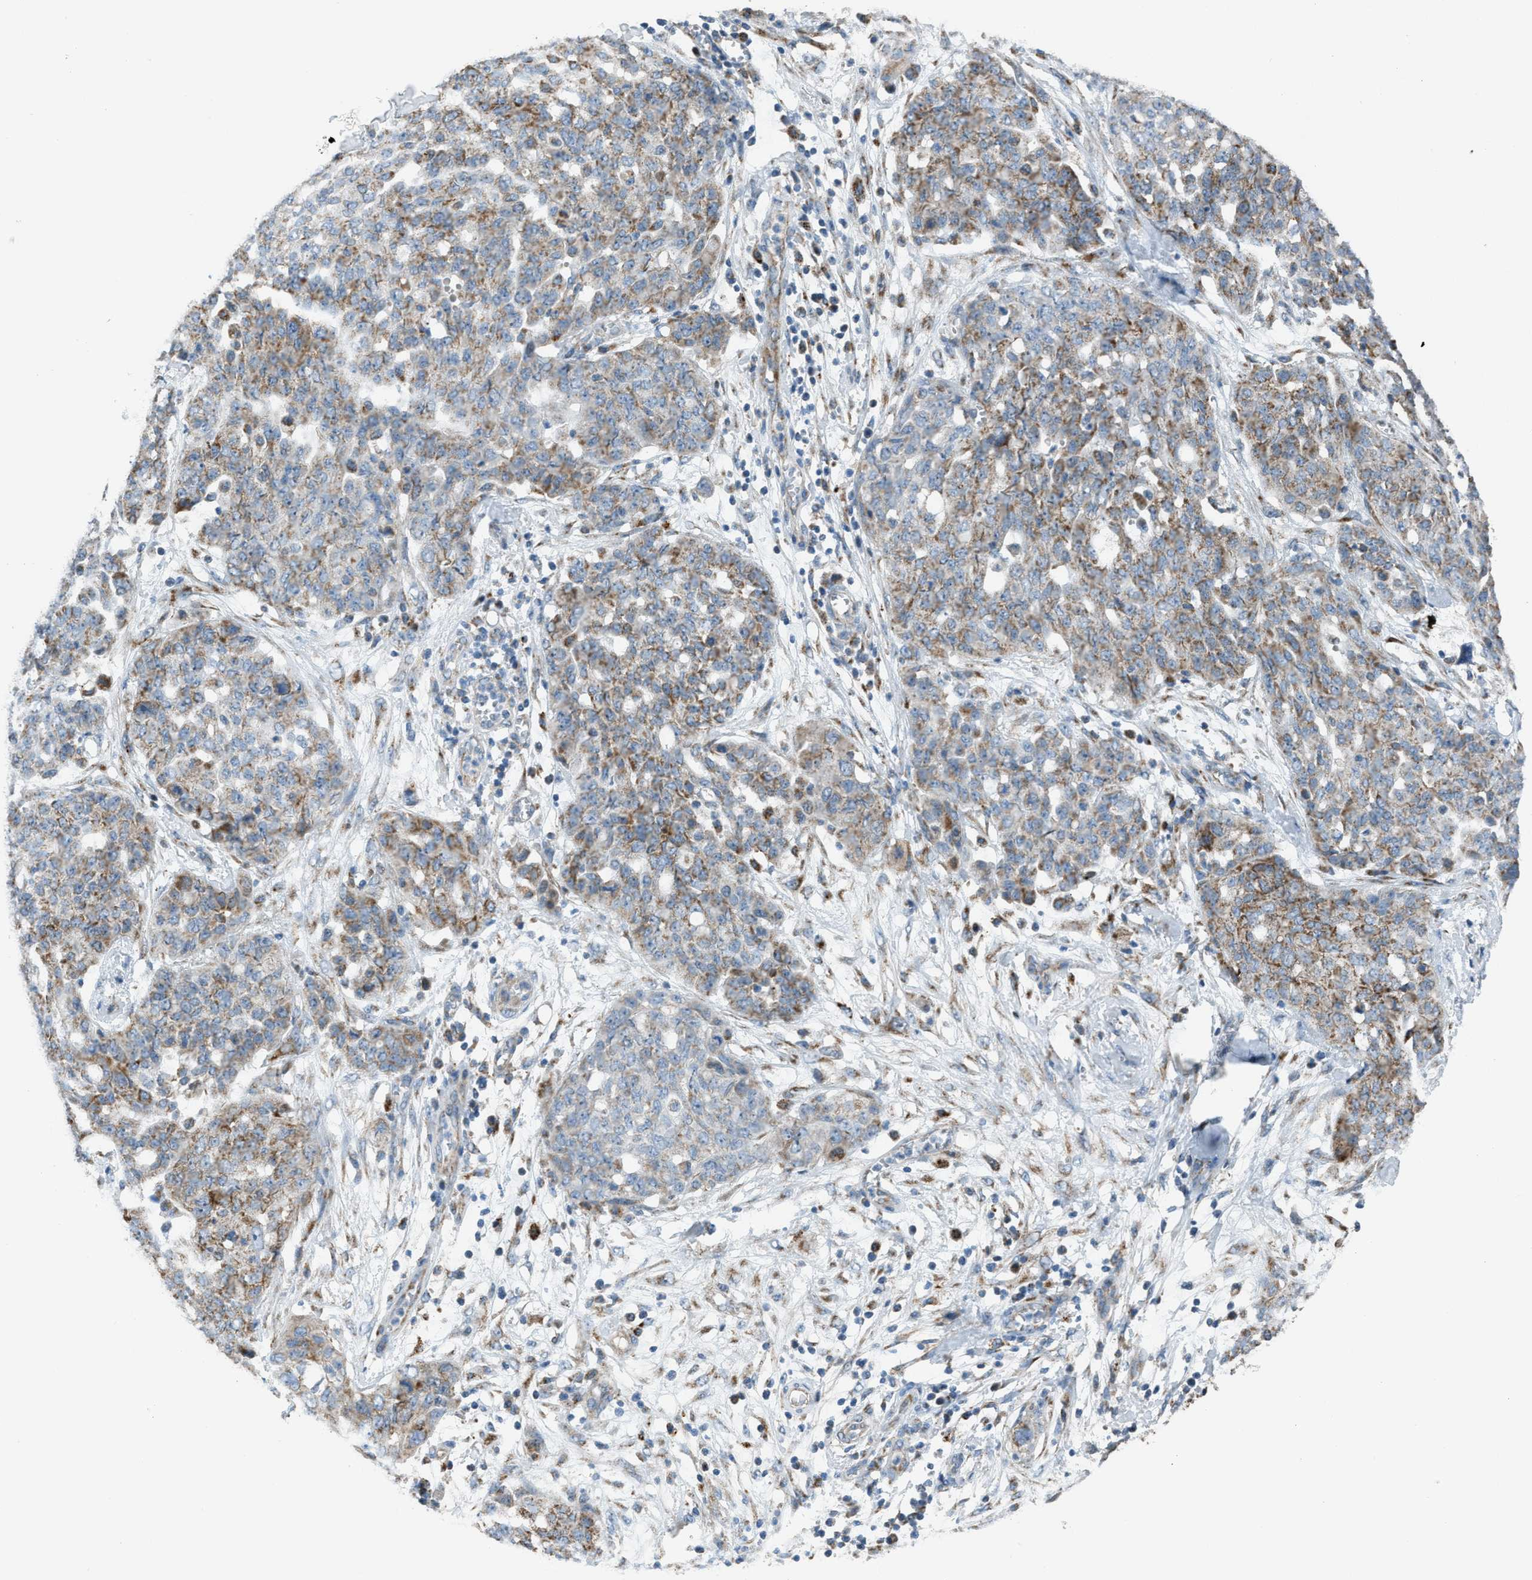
{"staining": {"intensity": "moderate", "quantity": ">75%", "location": "cytoplasmic/membranous"}, "tissue": "ovarian cancer", "cell_type": "Tumor cells", "image_type": "cancer", "snomed": [{"axis": "morphology", "description": "Cystadenocarcinoma, serous, NOS"}, {"axis": "topography", "description": "Soft tissue"}, {"axis": "topography", "description": "Ovary"}], "caption": "Brown immunohistochemical staining in ovarian serous cystadenocarcinoma displays moderate cytoplasmic/membranous expression in approximately >75% of tumor cells.", "gene": "SMIM20", "patient": {"sex": "female", "age": 57}}